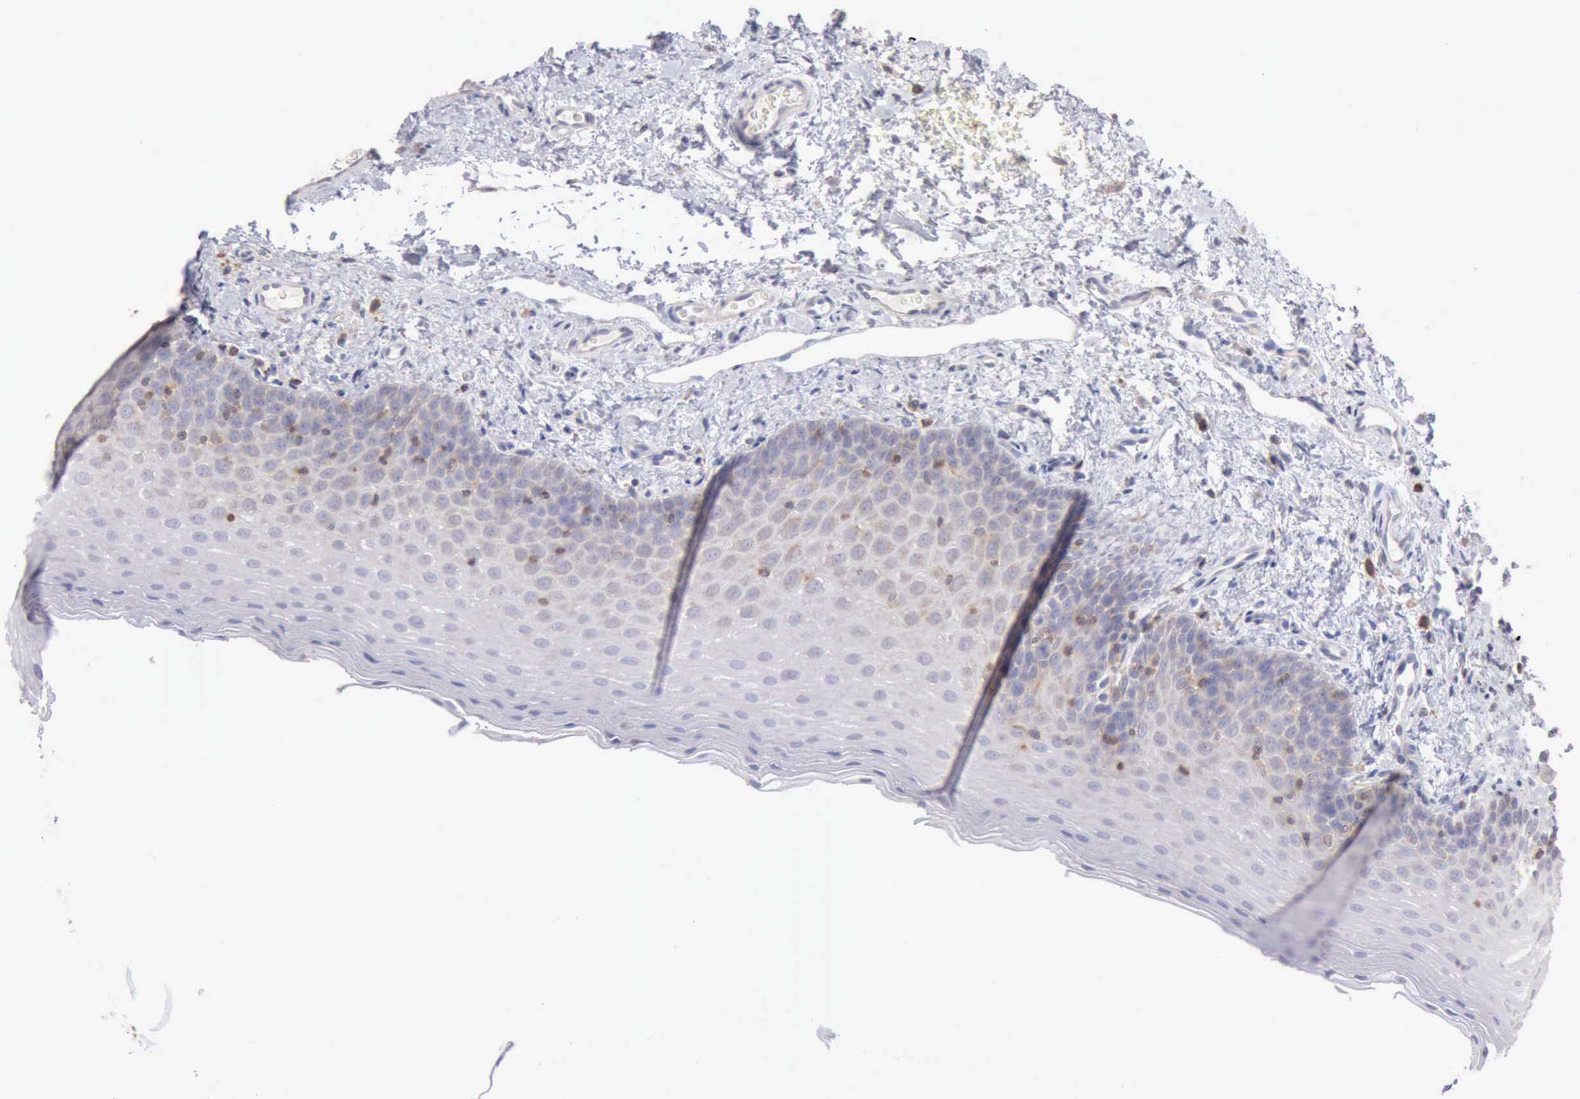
{"staining": {"intensity": "negative", "quantity": "none", "location": "none"}, "tissue": "oral mucosa", "cell_type": "Squamous epithelial cells", "image_type": "normal", "snomed": [{"axis": "morphology", "description": "Normal tissue, NOS"}, {"axis": "topography", "description": "Oral tissue"}], "caption": "Immunohistochemistry photomicrograph of normal oral mucosa stained for a protein (brown), which shows no staining in squamous epithelial cells. (DAB immunohistochemistry with hematoxylin counter stain).", "gene": "SASH3", "patient": {"sex": "male", "age": 20}}